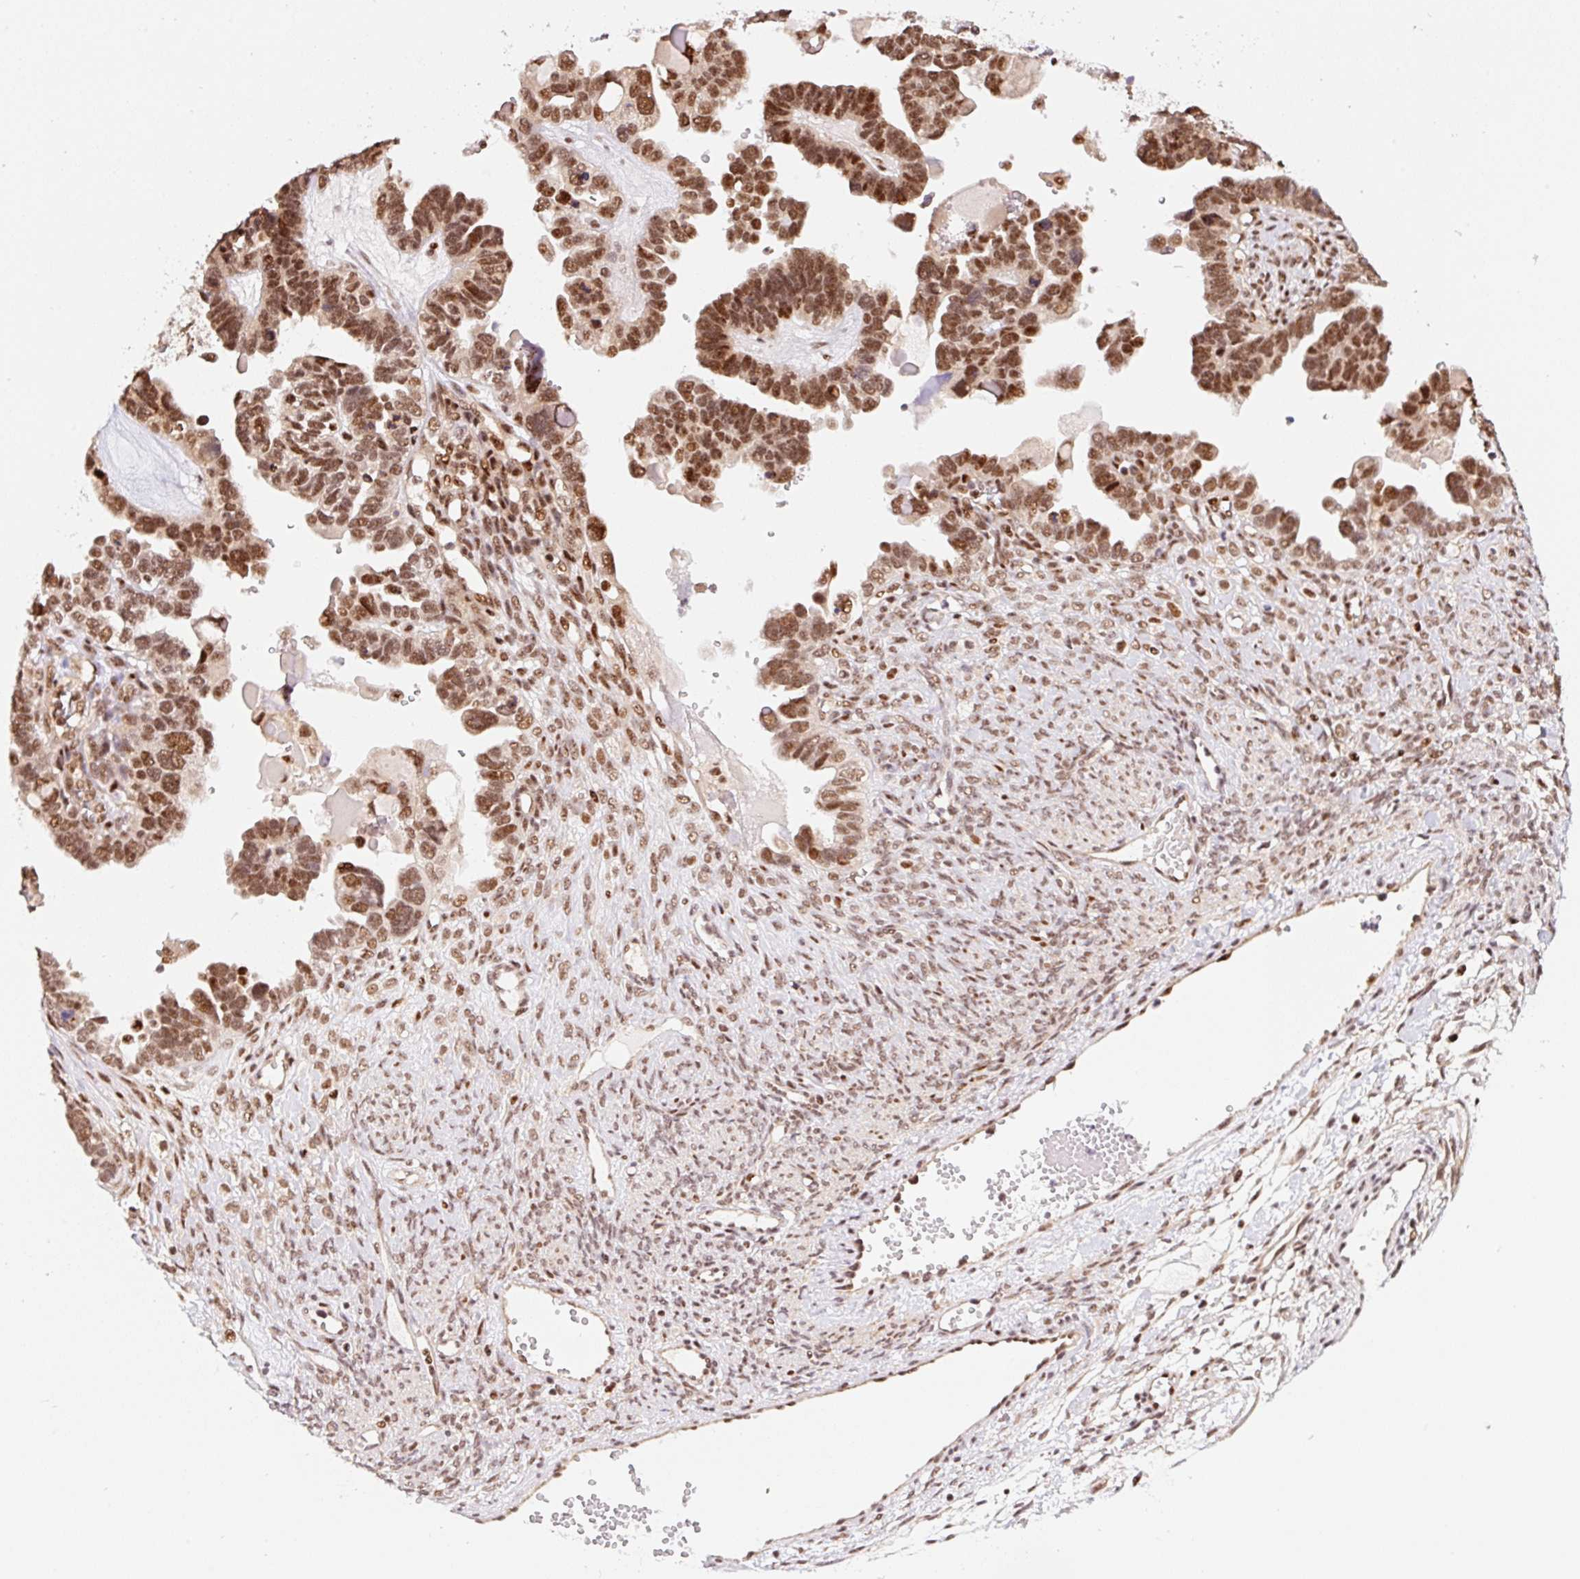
{"staining": {"intensity": "moderate", "quantity": ">75%", "location": "nuclear"}, "tissue": "ovarian cancer", "cell_type": "Tumor cells", "image_type": "cancer", "snomed": [{"axis": "morphology", "description": "Cystadenocarcinoma, serous, NOS"}, {"axis": "topography", "description": "Ovary"}], "caption": "Serous cystadenocarcinoma (ovarian) was stained to show a protein in brown. There is medium levels of moderate nuclear positivity in about >75% of tumor cells. Using DAB (brown) and hematoxylin (blue) stains, captured at high magnification using brightfield microscopy.", "gene": "INTS8", "patient": {"sex": "female", "age": 51}}